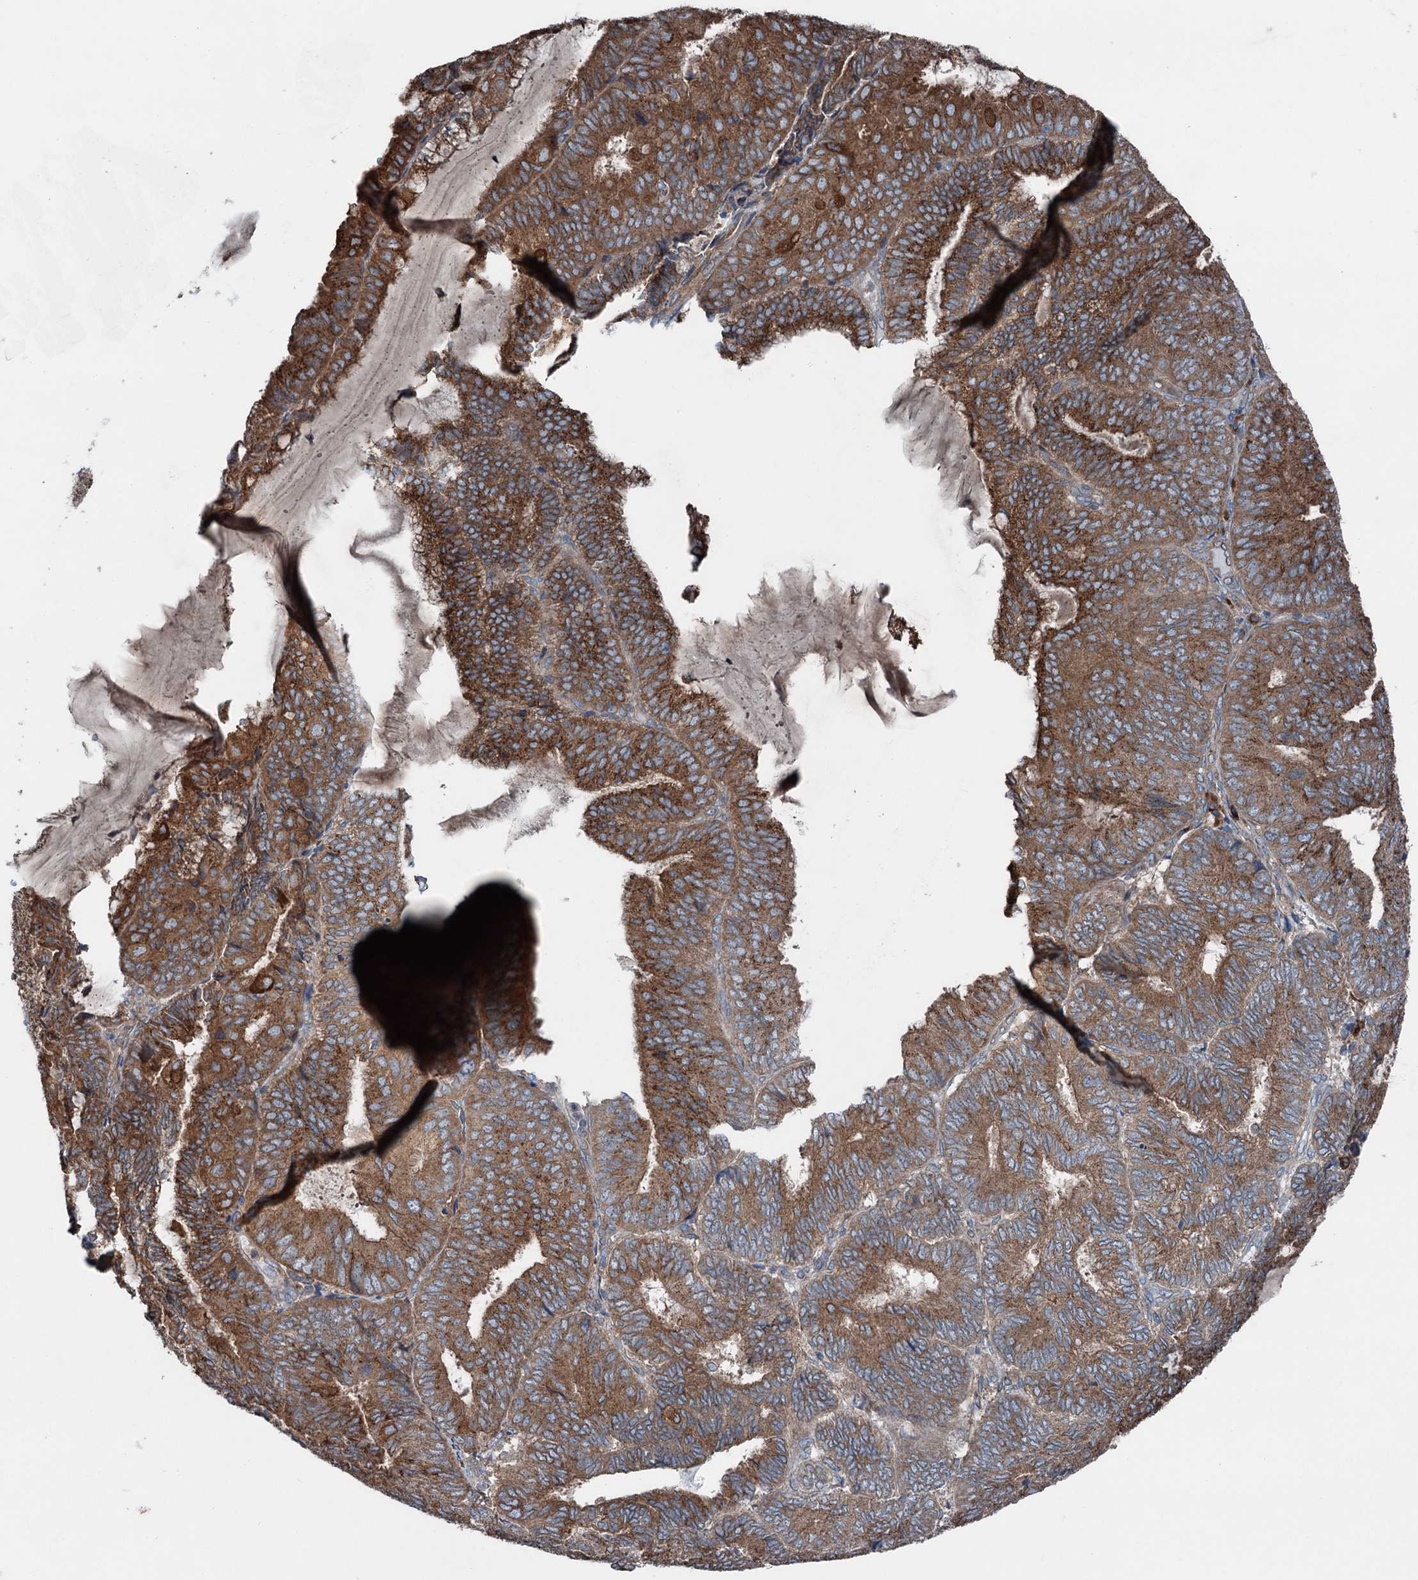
{"staining": {"intensity": "moderate", "quantity": ">75%", "location": "cytoplasmic/membranous"}, "tissue": "endometrial cancer", "cell_type": "Tumor cells", "image_type": "cancer", "snomed": [{"axis": "morphology", "description": "Adenocarcinoma, NOS"}, {"axis": "topography", "description": "Endometrium"}], "caption": "Moderate cytoplasmic/membranous protein expression is appreciated in approximately >75% of tumor cells in endometrial cancer (adenocarcinoma). The protein of interest is stained brown, and the nuclei are stained in blue (DAB (3,3'-diaminobenzidine) IHC with brightfield microscopy, high magnification).", "gene": "CALCOCO1", "patient": {"sex": "female", "age": 81}}